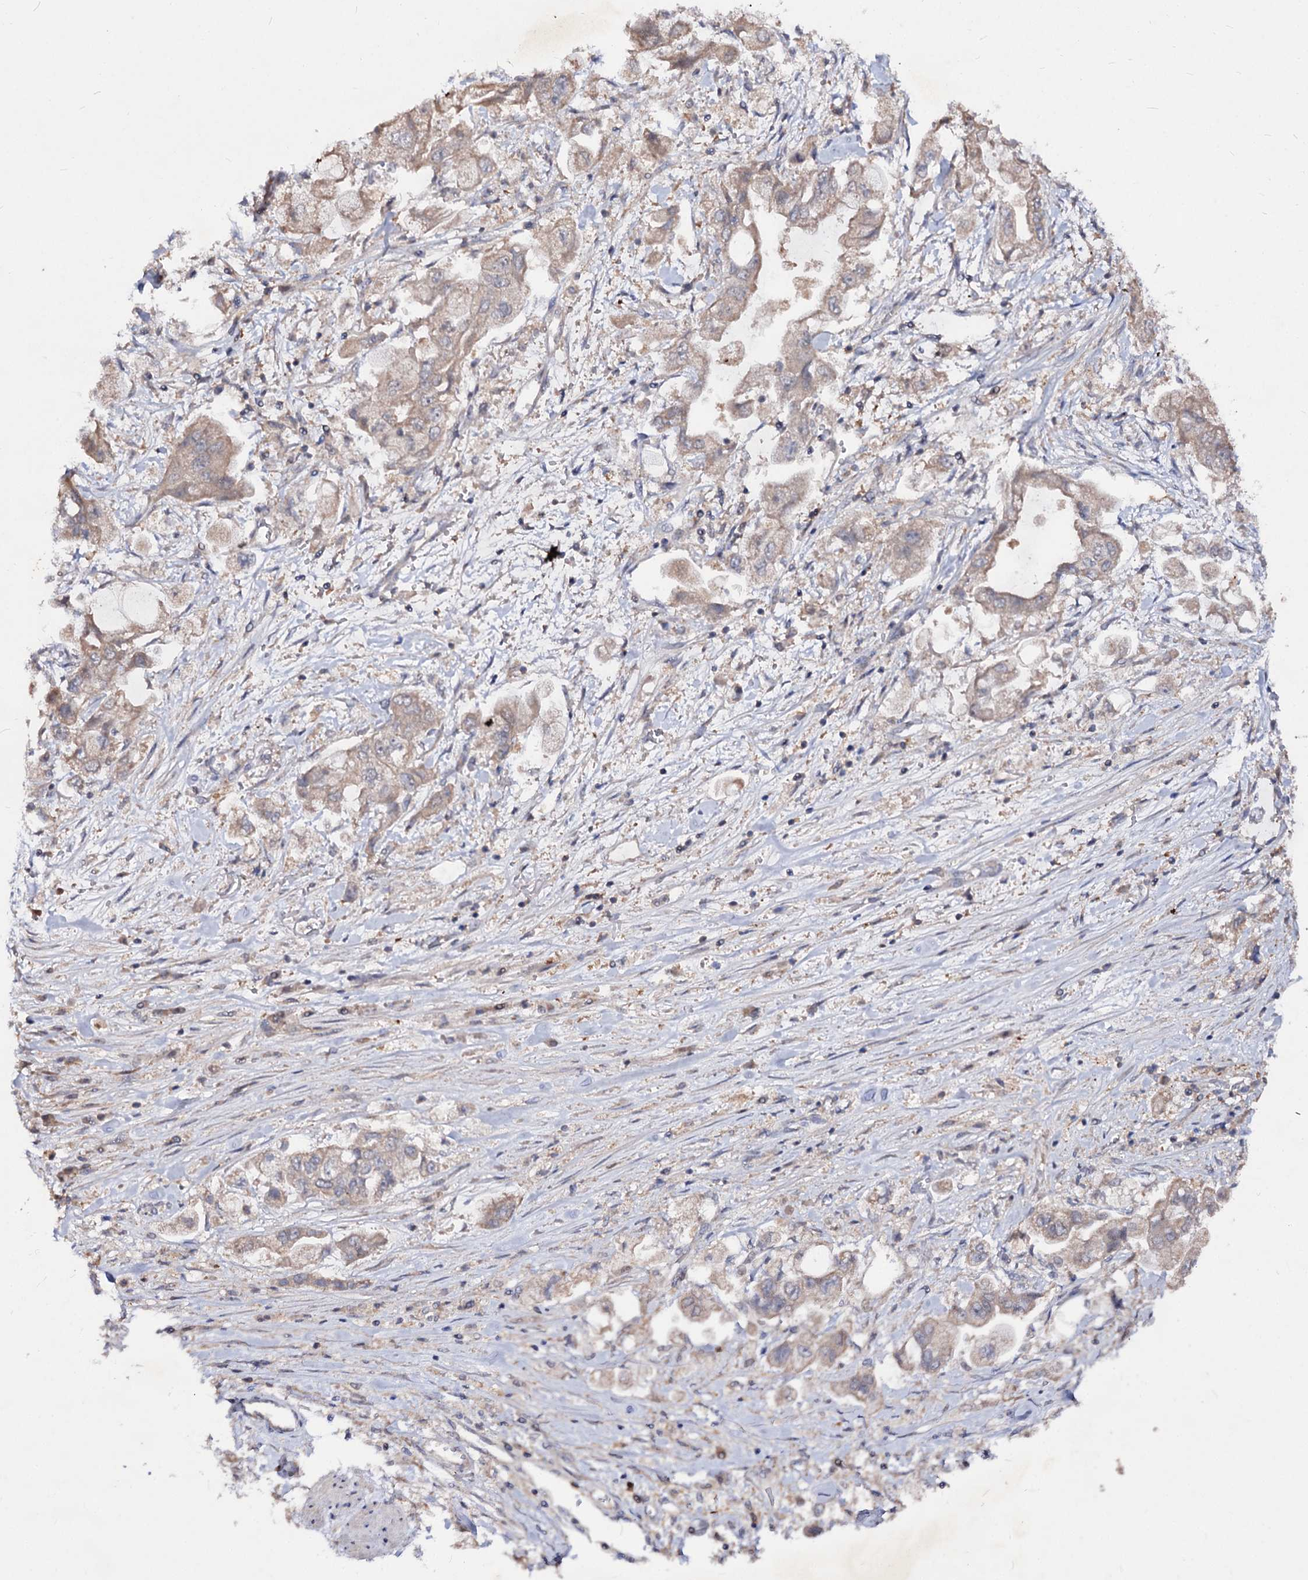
{"staining": {"intensity": "weak", "quantity": ">75%", "location": "cytoplasmic/membranous"}, "tissue": "stomach cancer", "cell_type": "Tumor cells", "image_type": "cancer", "snomed": [{"axis": "morphology", "description": "Adenocarcinoma, NOS"}, {"axis": "topography", "description": "Stomach"}], "caption": "Immunohistochemical staining of human adenocarcinoma (stomach) reveals low levels of weak cytoplasmic/membranous staining in approximately >75% of tumor cells. The staining was performed using DAB (3,3'-diaminobenzidine), with brown indicating positive protein expression. Nuclei are stained blue with hematoxylin.", "gene": "ACTR6", "patient": {"sex": "male", "age": 62}}